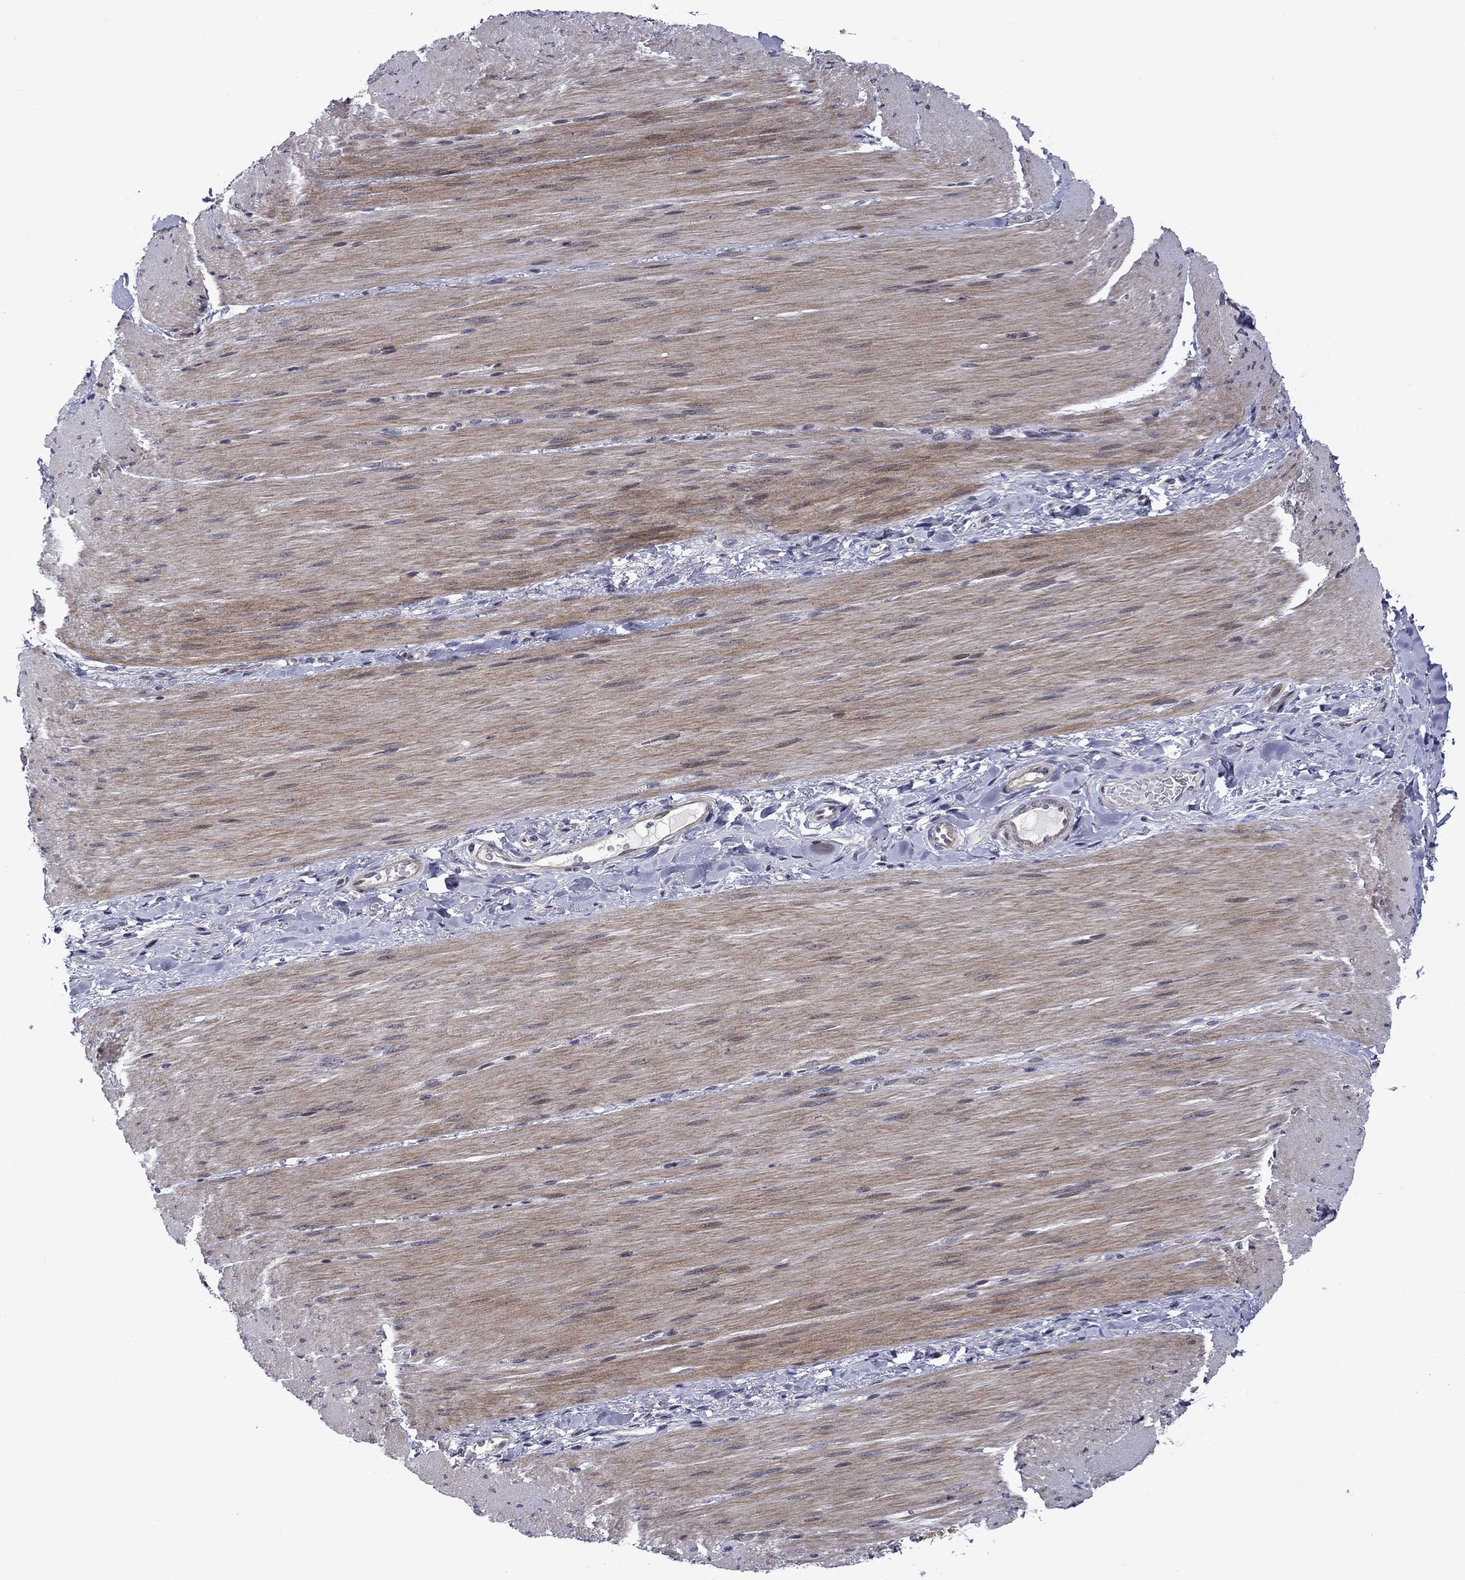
{"staining": {"intensity": "negative", "quantity": "none", "location": "none"}, "tissue": "adipose tissue", "cell_type": "Adipocytes", "image_type": "normal", "snomed": [{"axis": "morphology", "description": "Normal tissue, NOS"}, {"axis": "topography", "description": "Smooth muscle"}, {"axis": "topography", "description": "Duodenum"}, {"axis": "topography", "description": "Peripheral nerve tissue"}], "caption": "Adipocytes show no significant protein expression in unremarkable adipose tissue.", "gene": "B3GAT1", "patient": {"sex": "female", "age": 61}}